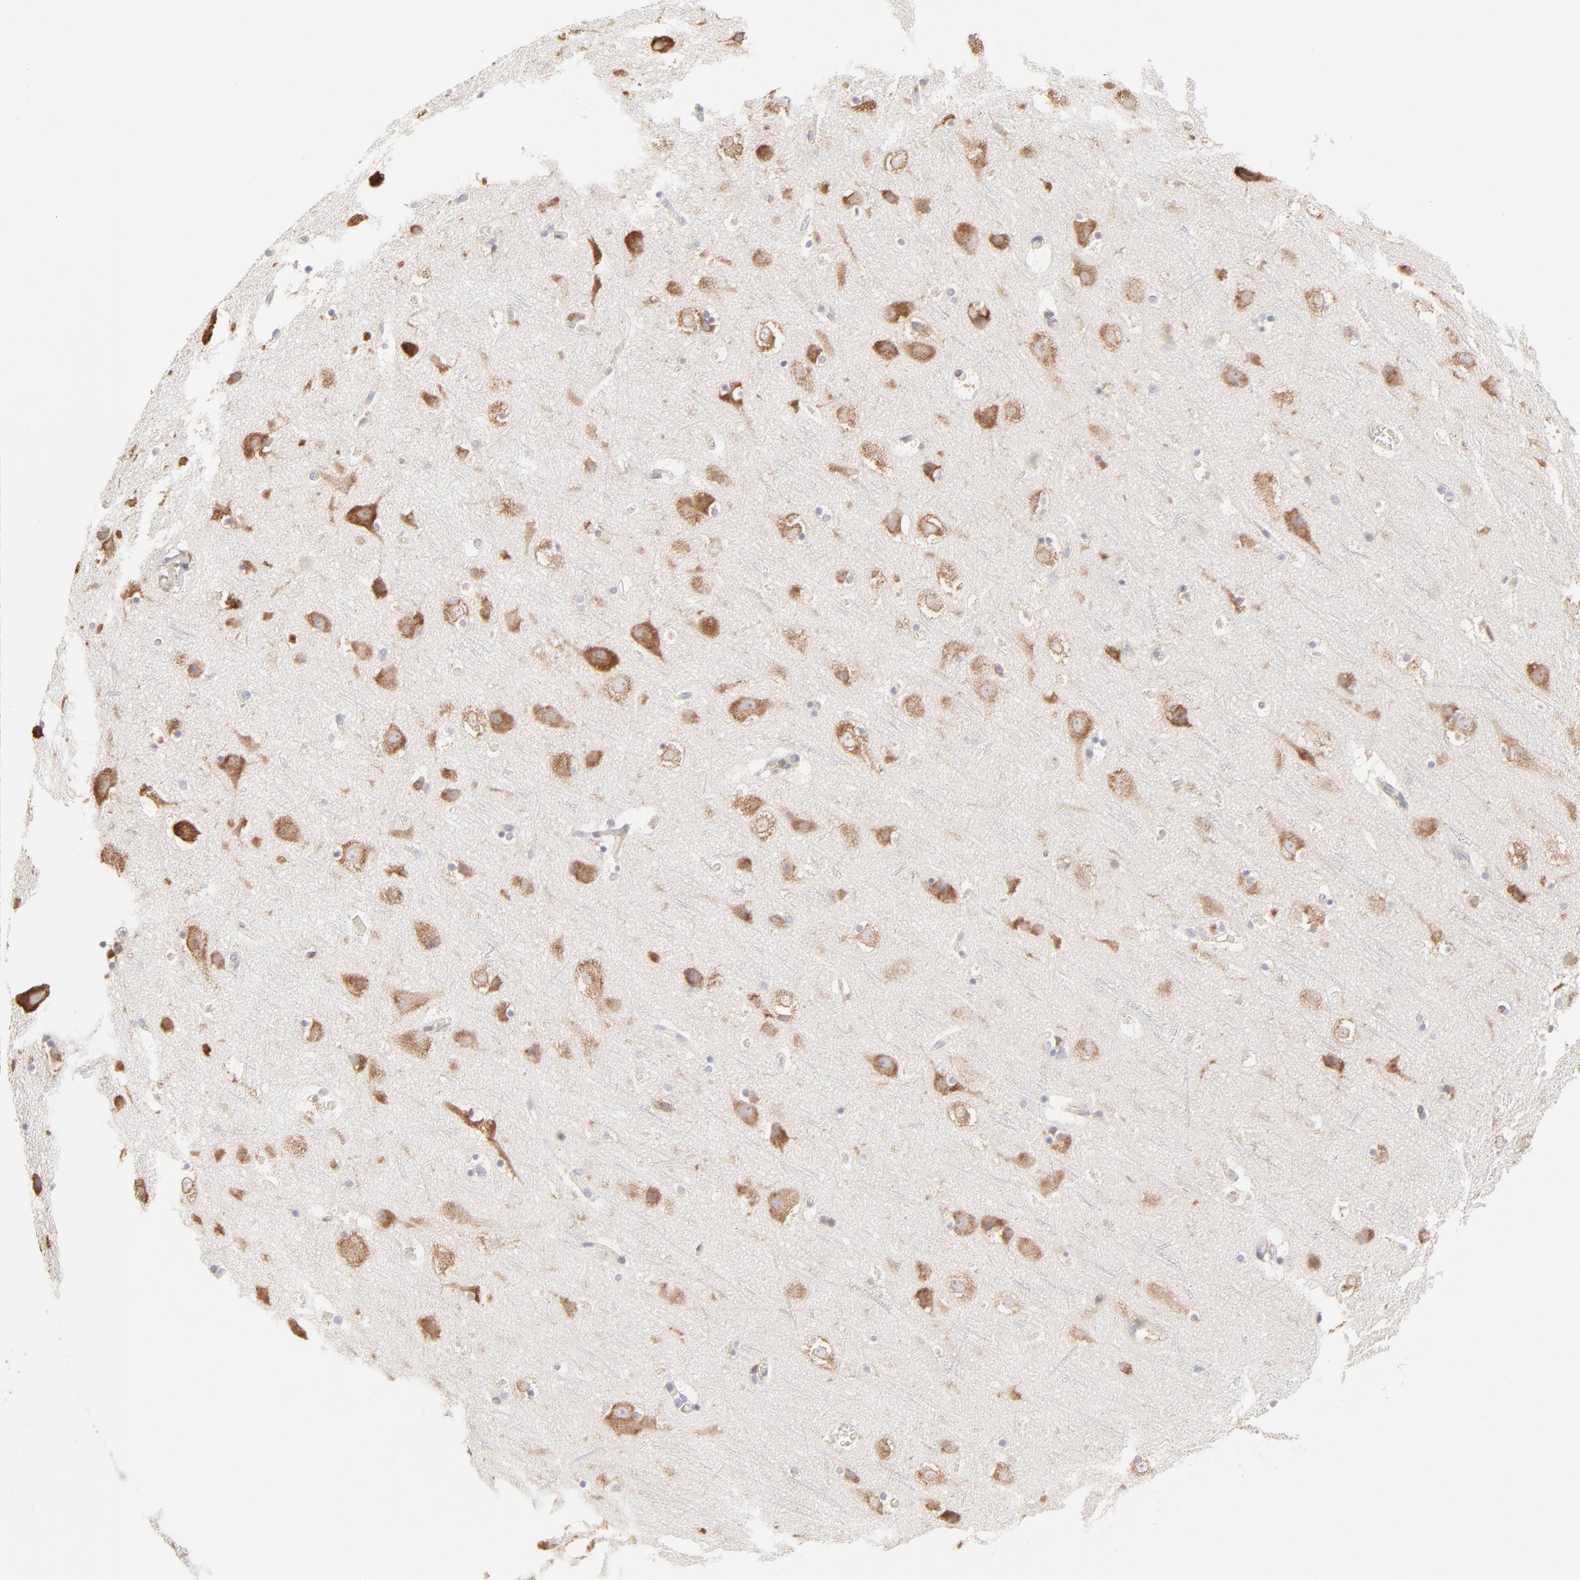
{"staining": {"intensity": "negative", "quantity": "none", "location": "none"}, "tissue": "cerebral cortex", "cell_type": "Endothelial cells", "image_type": "normal", "snomed": [{"axis": "morphology", "description": "Normal tissue, NOS"}, {"axis": "topography", "description": "Cerebral cortex"}], "caption": "An immunohistochemistry histopathology image of benign cerebral cortex is shown. There is no staining in endothelial cells of cerebral cortex. Brightfield microscopy of IHC stained with DAB (3,3'-diaminobenzidine) (brown) and hematoxylin (blue), captured at high magnification.", "gene": "RPS21", "patient": {"sex": "male", "age": 45}}